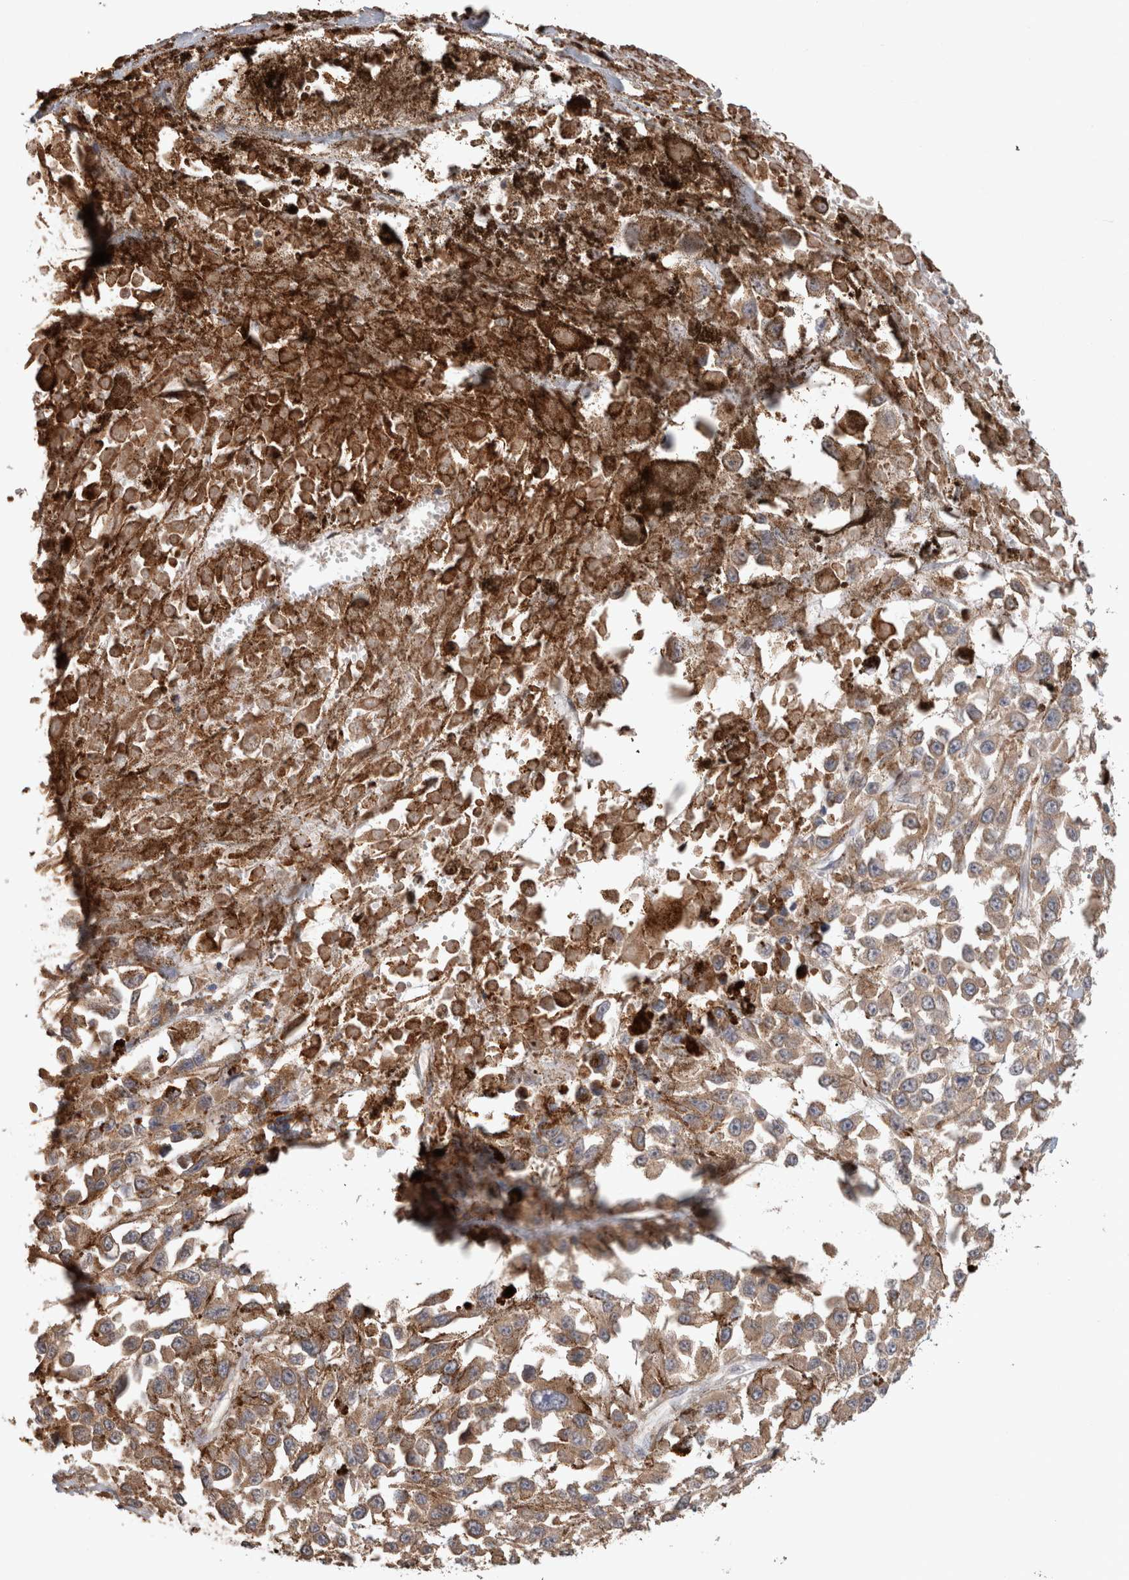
{"staining": {"intensity": "moderate", "quantity": "25%-75%", "location": "cytoplasmic/membranous"}, "tissue": "melanoma", "cell_type": "Tumor cells", "image_type": "cancer", "snomed": [{"axis": "morphology", "description": "Malignant melanoma, Metastatic site"}, {"axis": "topography", "description": "Lymph node"}], "caption": "Immunohistochemistry staining of malignant melanoma (metastatic site), which exhibits medium levels of moderate cytoplasmic/membranous positivity in about 25%-75% of tumor cells indicating moderate cytoplasmic/membranous protein staining. The staining was performed using DAB (brown) for protein detection and nuclei were counterstained in hematoxylin (blue).", "gene": "HROB", "patient": {"sex": "male", "age": 59}}